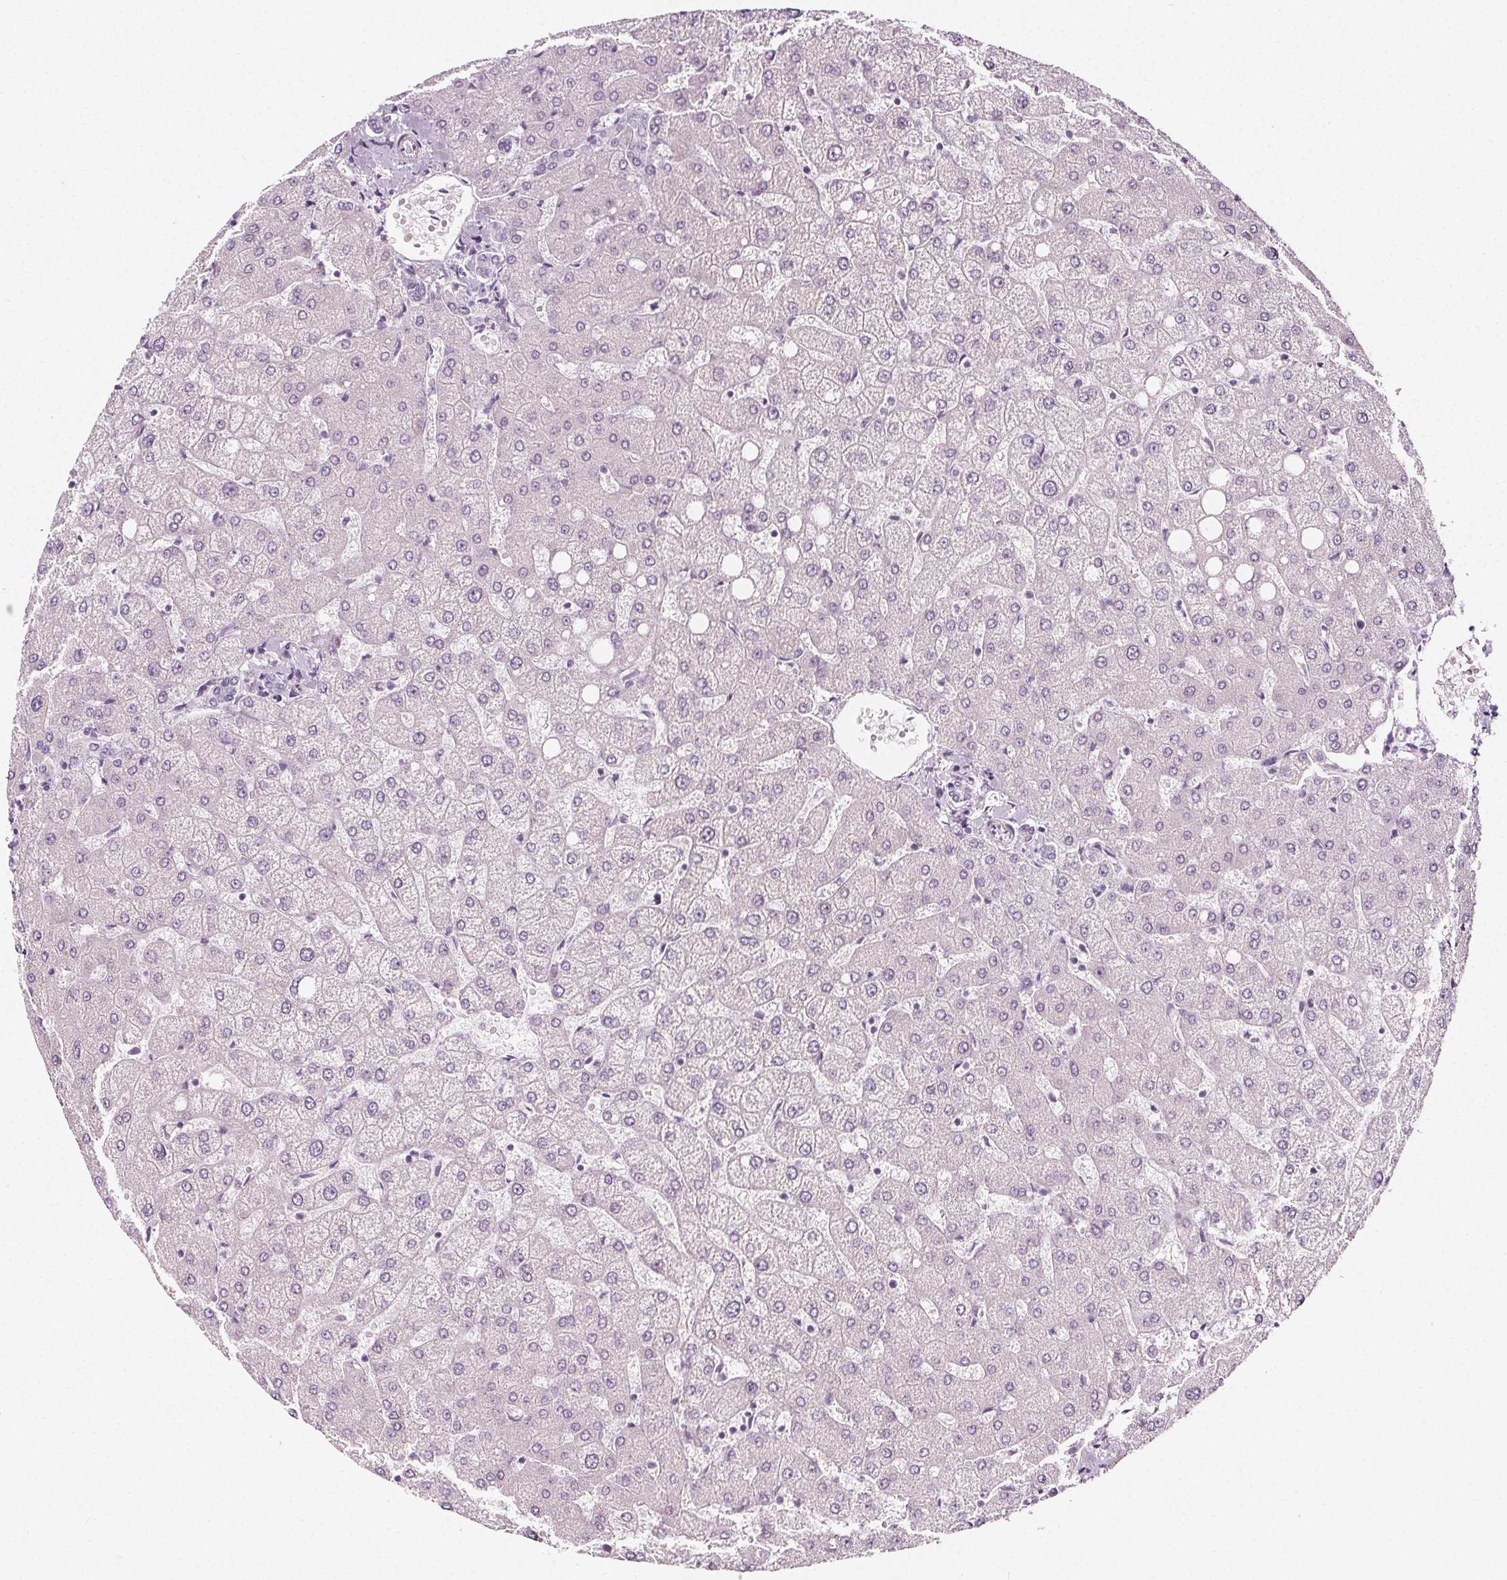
{"staining": {"intensity": "negative", "quantity": "none", "location": "none"}, "tissue": "liver", "cell_type": "Cholangiocytes", "image_type": "normal", "snomed": [{"axis": "morphology", "description": "Normal tissue, NOS"}, {"axis": "topography", "description": "Liver"}], "caption": "High power microscopy image of an immunohistochemistry (IHC) photomicrograph of benign liver, revealing no significant staining in cholangiocytes.", "gene": "IL17C", "patient": {"sex": "female", "age": 54}}